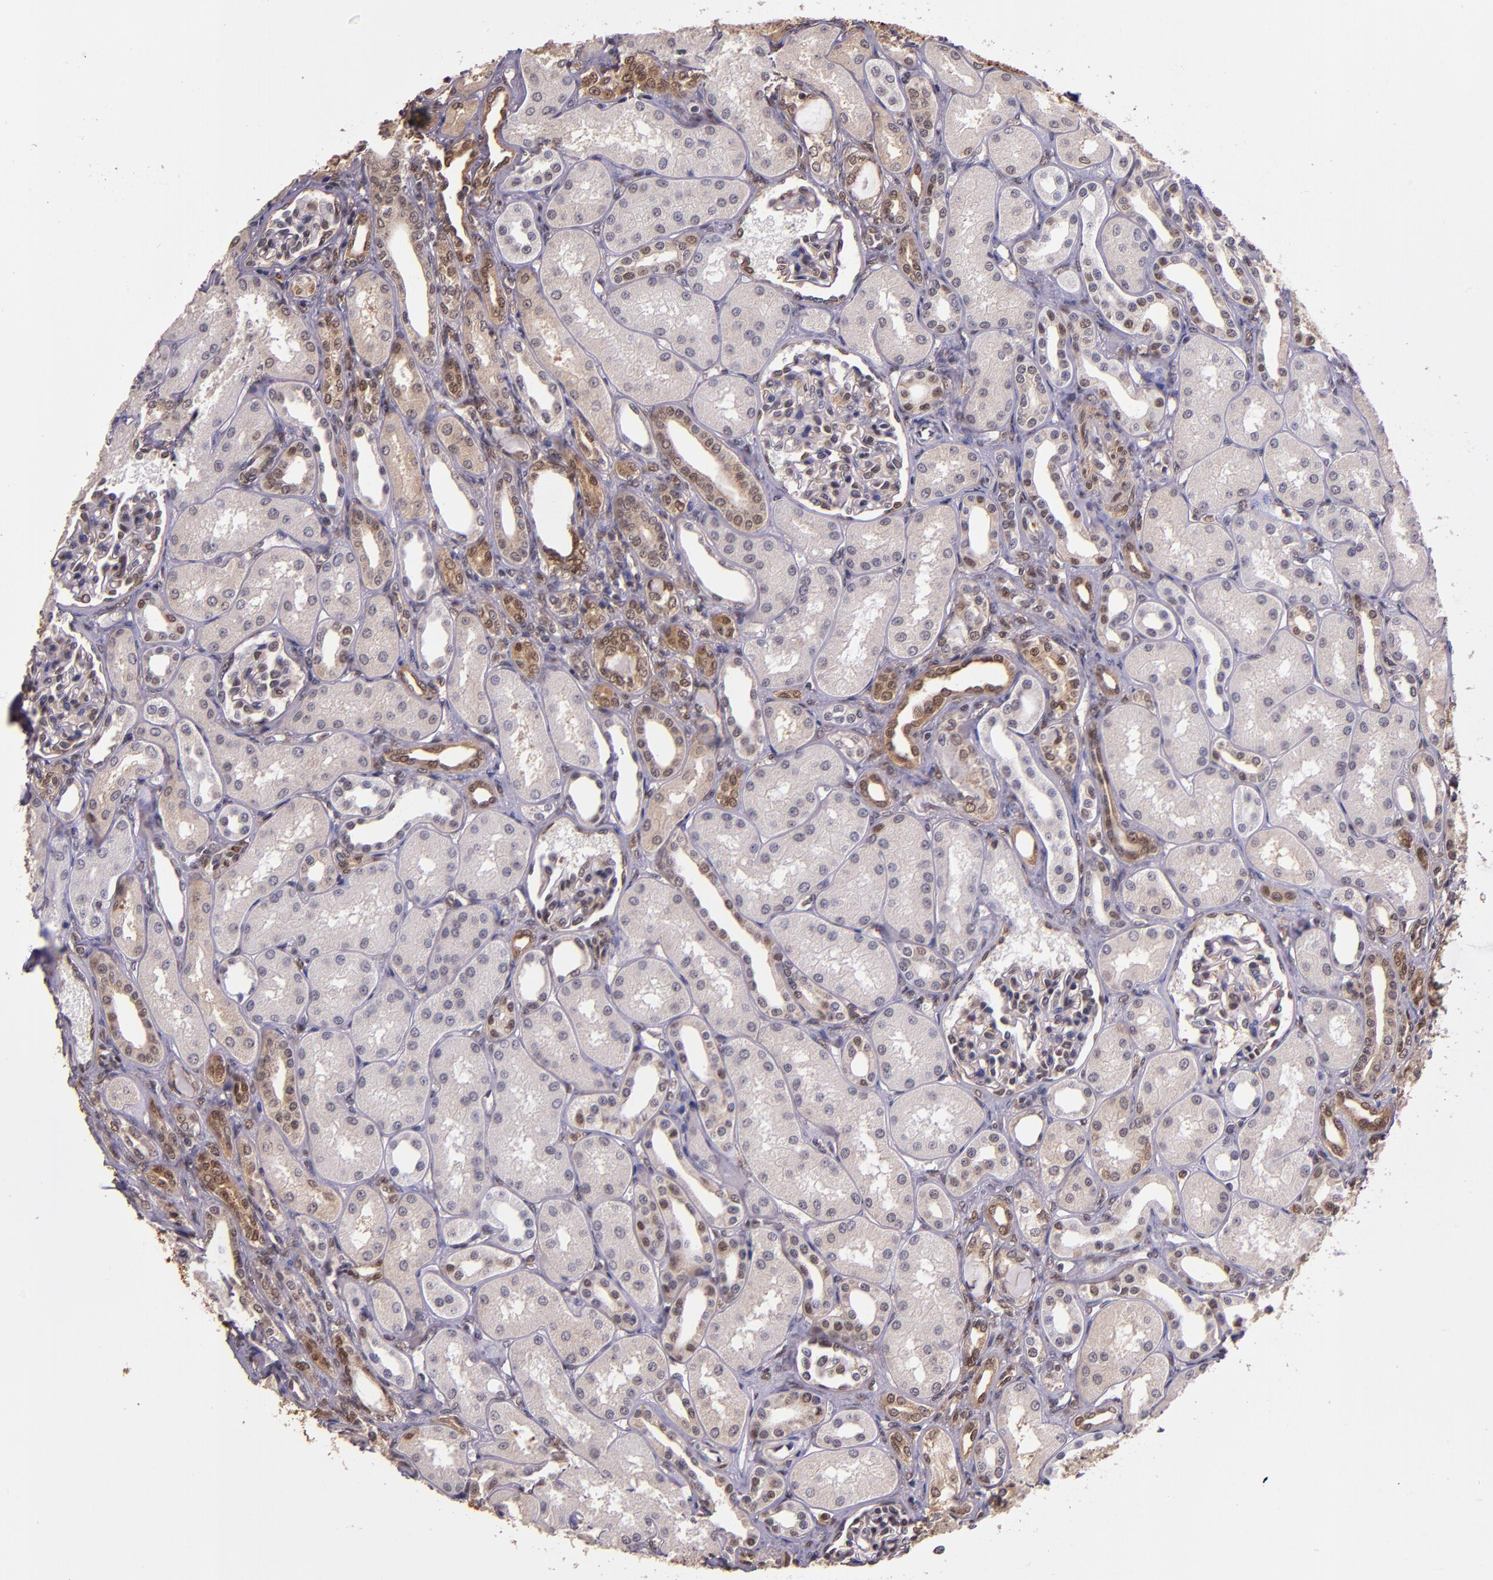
{"staining": {"intensity": "weak", "quantity": "<25%", "location": "nuclear"}, "tissue": "kidney", "cell_type": "Cells in glomeruli", "image_type": "normal", "snomed": [{"axis": "morphology", "description": "Normal tissue, NOS"}, {"axis": "topography", "description": "Kidney"}], "caption": "Kidney was stained to show a protein in brown. There is no significant expression in cells in glomeruli. (DAB IHC visualized using brightfield microscopy, high magnification).", "gene": "STAT6", "patient": {"sex": "male", "age": 7}}